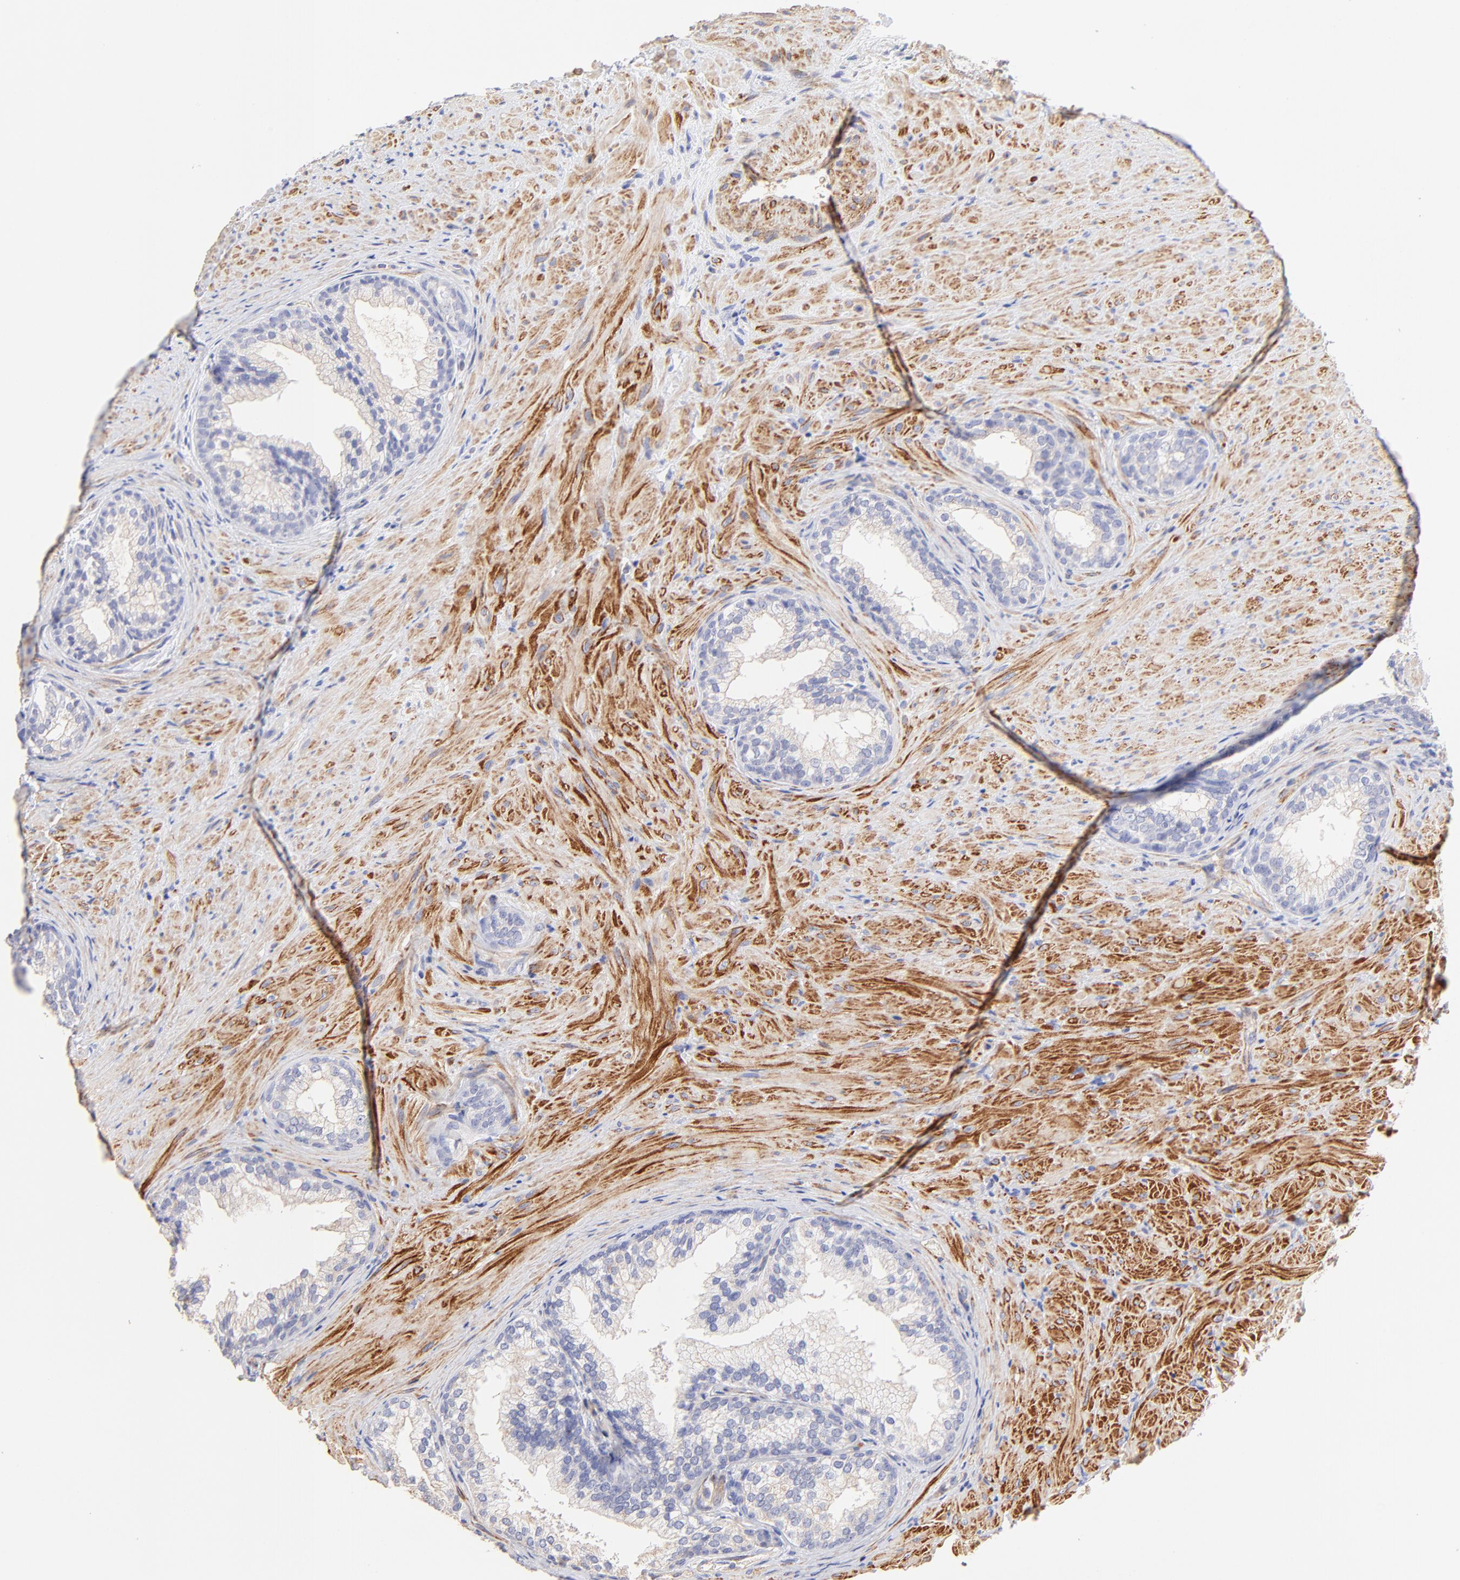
{"staining": {"intensity": "negative", "quantity": "none", "location": "none"}, "tissue": "prostate", "cell_type": "Glandular cells", "image_type": "normal", "snomed": [{"axis": "morphology", "description": "Normal tissue, NOS"}, {"axis": "topography", "description": "Prostate"}], "caption": "There is no significant expression in glandular cells of prostate. (DAB IHC with hematoxylin counter stain).", "gene": "ACTRT1", "patient": {"sex": "male", "age": 76}}